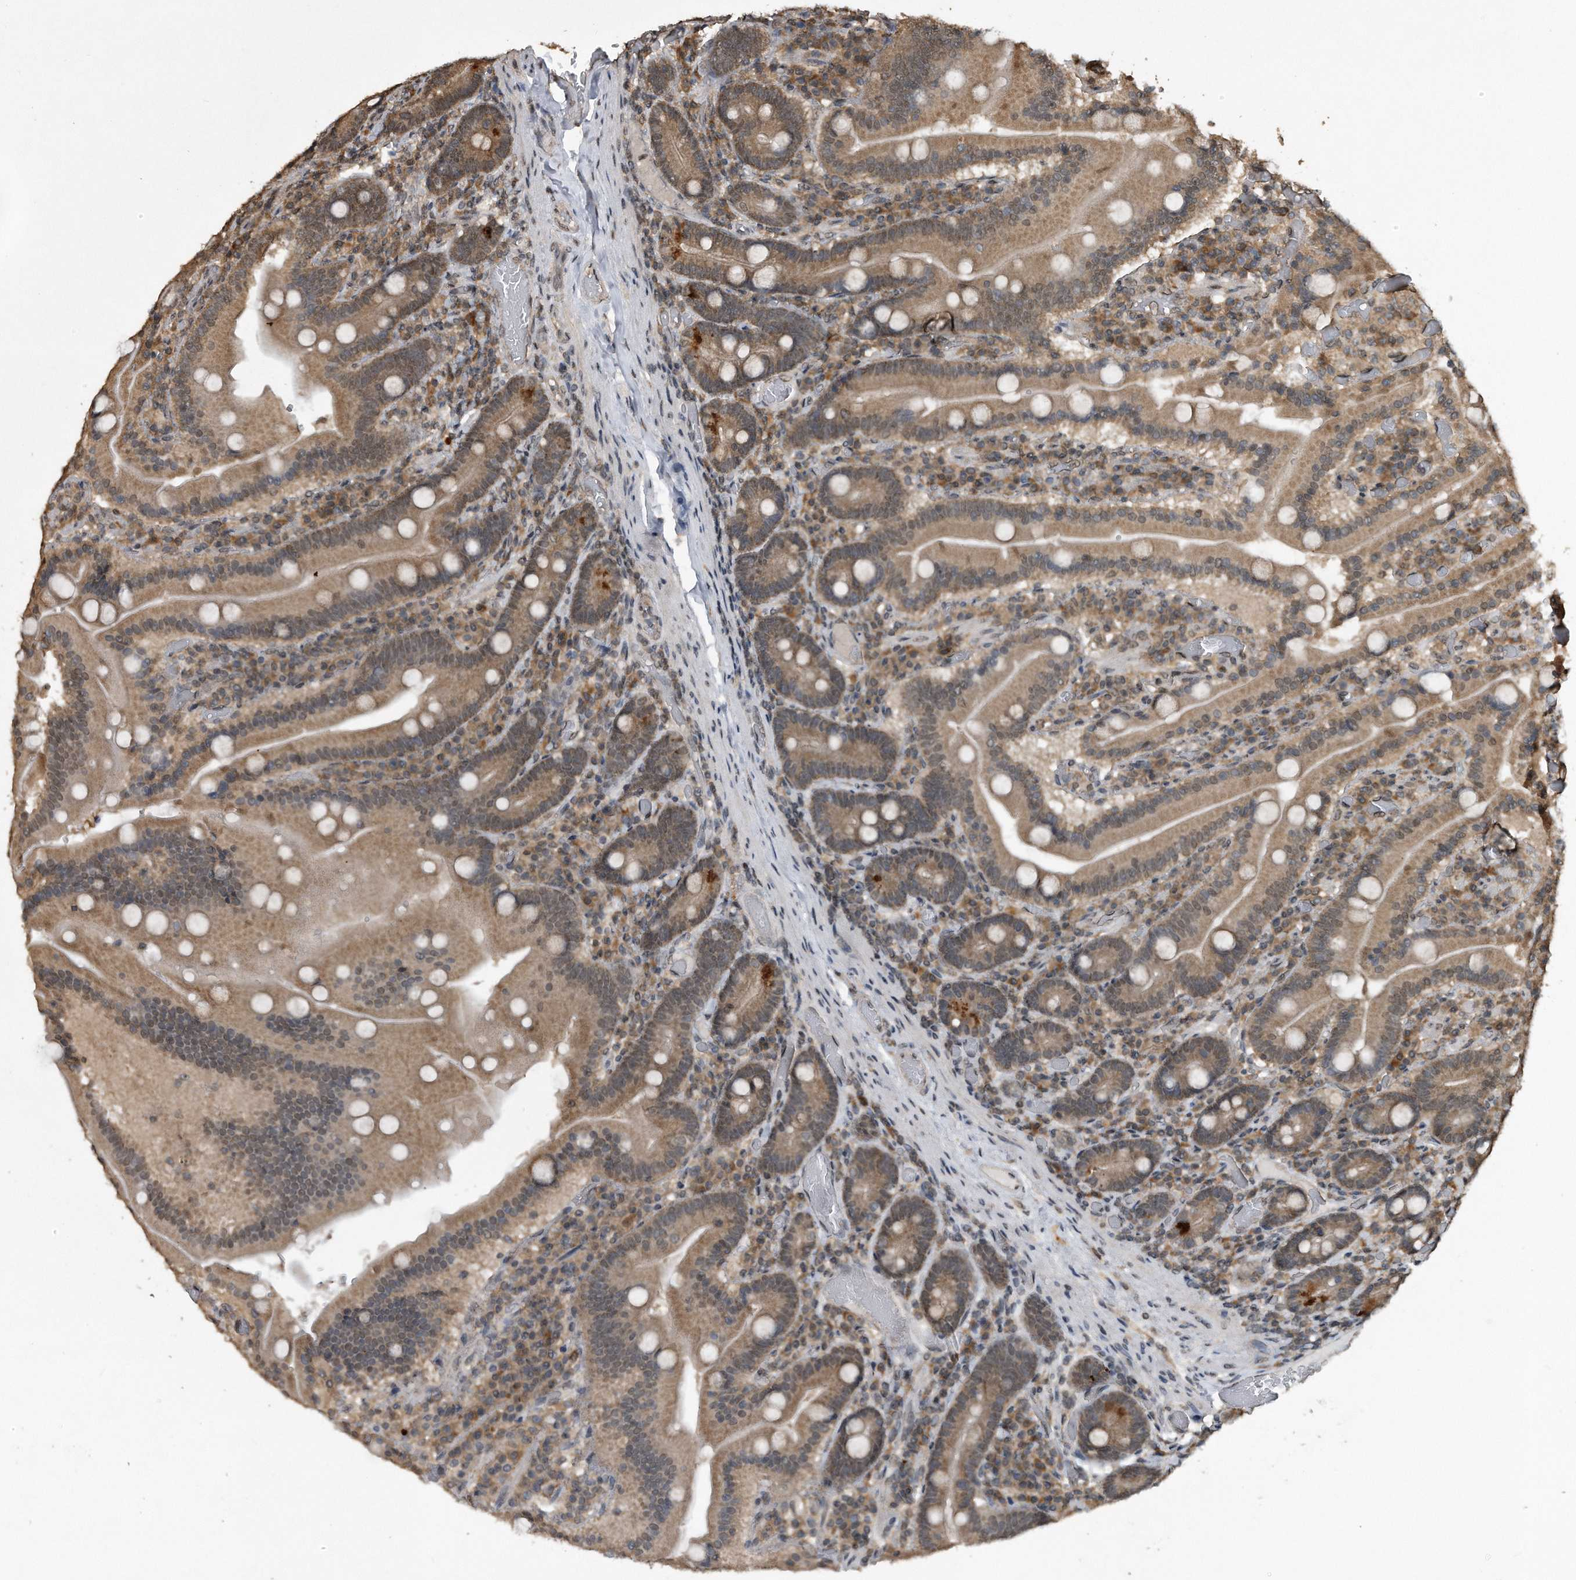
{"staining": {"intensity": "moderate", "quantity": ">75%", "location": "cytoplasmic/membranous"}, "tissue": "duodenum", "cell_type": "Glandular cells", "image_type": "normal", "snomed": [{"axis": "morphology", "description": "Normal tissue, NOS"}, {"axis": "topography", "description": "Duodenum"}], "caption": "Immunohistochemical staining of benign duodenum demonstrates >75% levels of moderate cytoplasmic/membranous protein staining in about >75% of glandular cells.", "gene": "CRYZL1", "patient": {"sex": "female", "age": 62}}